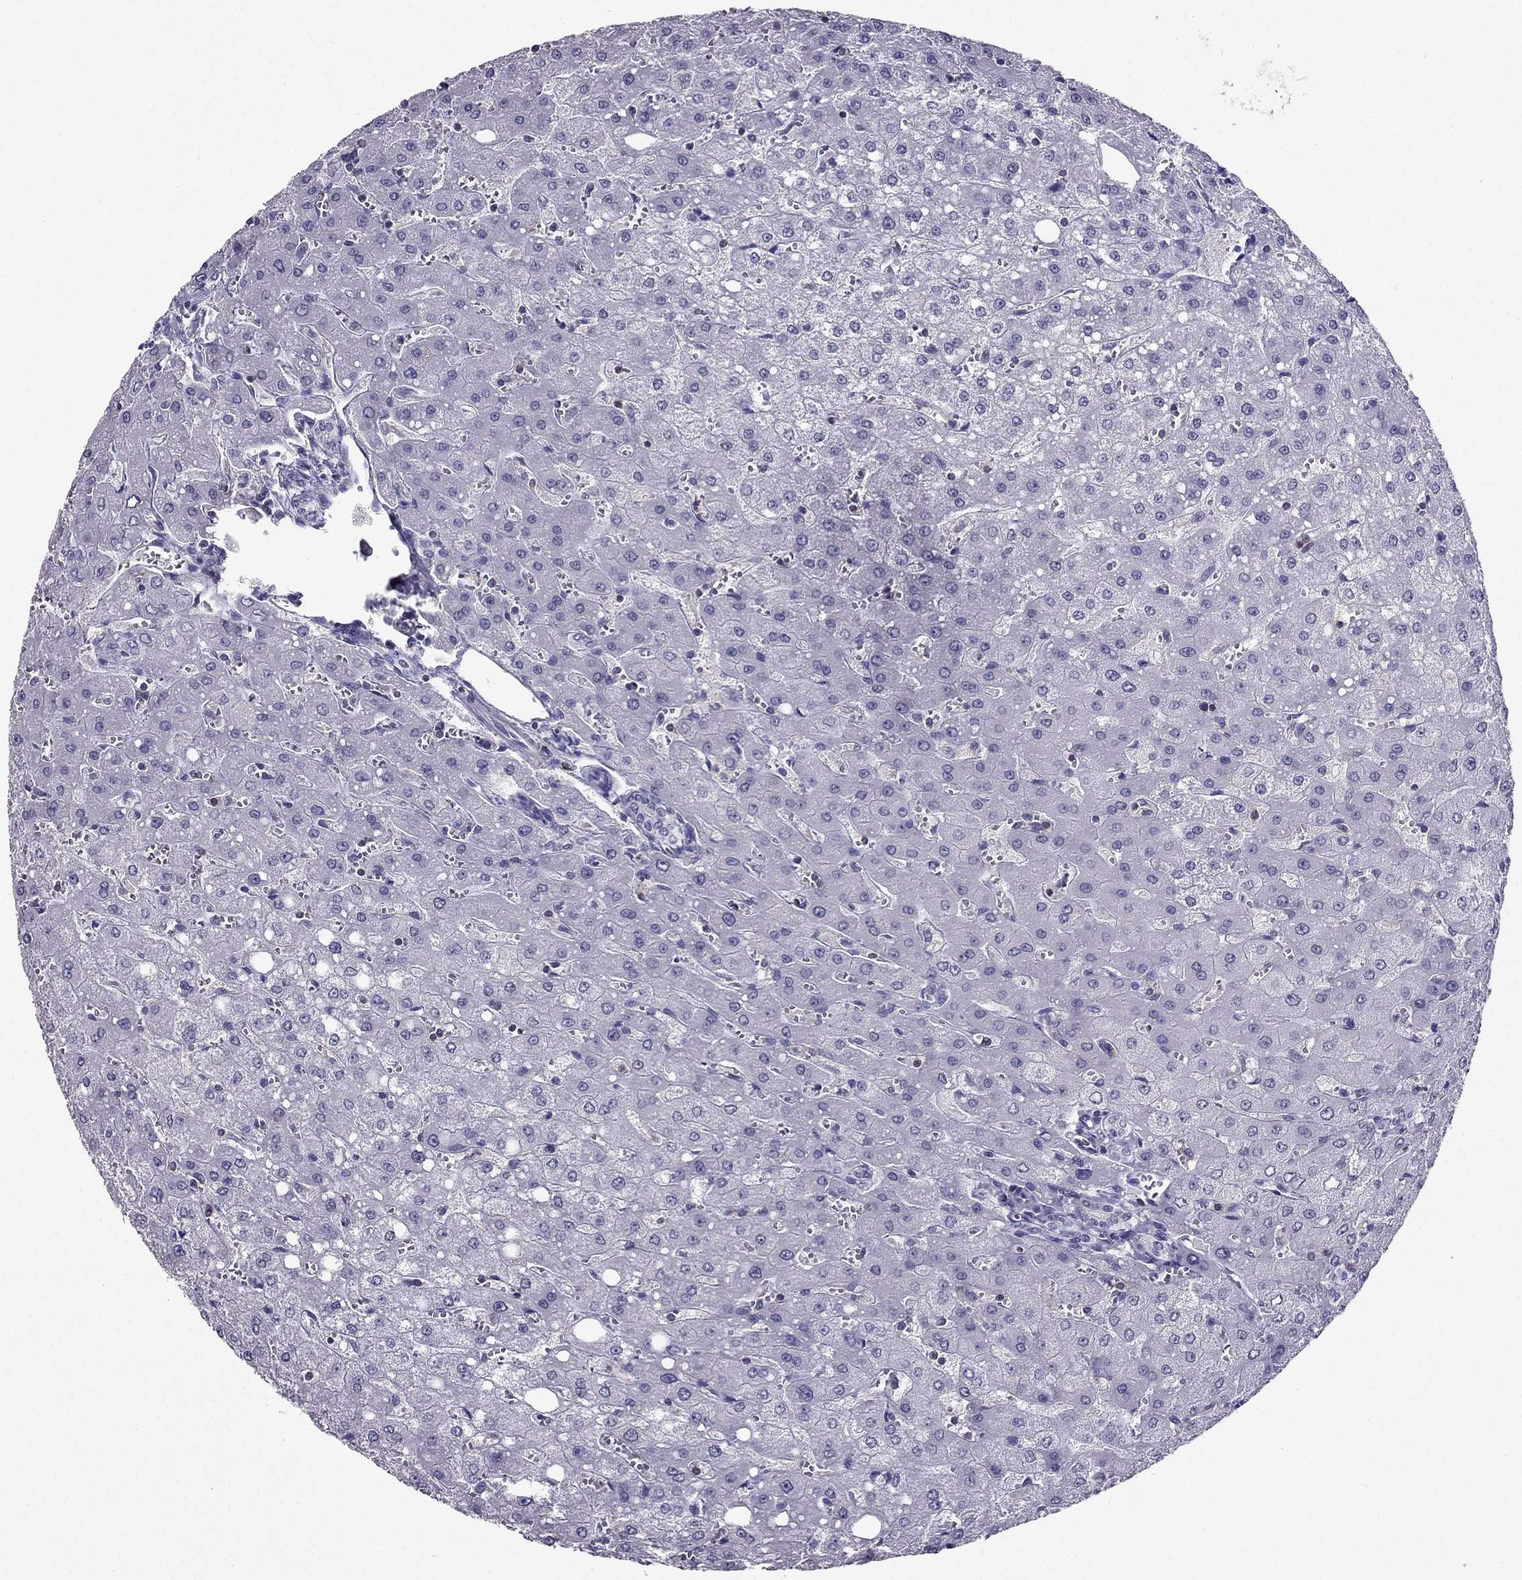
{"staining": {"intensity": "negative", "quantity": "none", "location": "none"}, "tissue": "liver", "cell_type": "Cholangiocytes", "image_type": "normal", "snomed": [{"axis": "morphology", "description": "Normal tissue, NOS"}, {"axis": "topography", "description": "Liver"}], "caption": "IHC micrograph of unremarkable liver stained for a protein (brown), which reveals no positivity in cholangiocytes. (Brightfield microscopy of DAB IHC at high magnification).", "gene": "AAK1", "patient": {"sex": "female", "age": 53}}